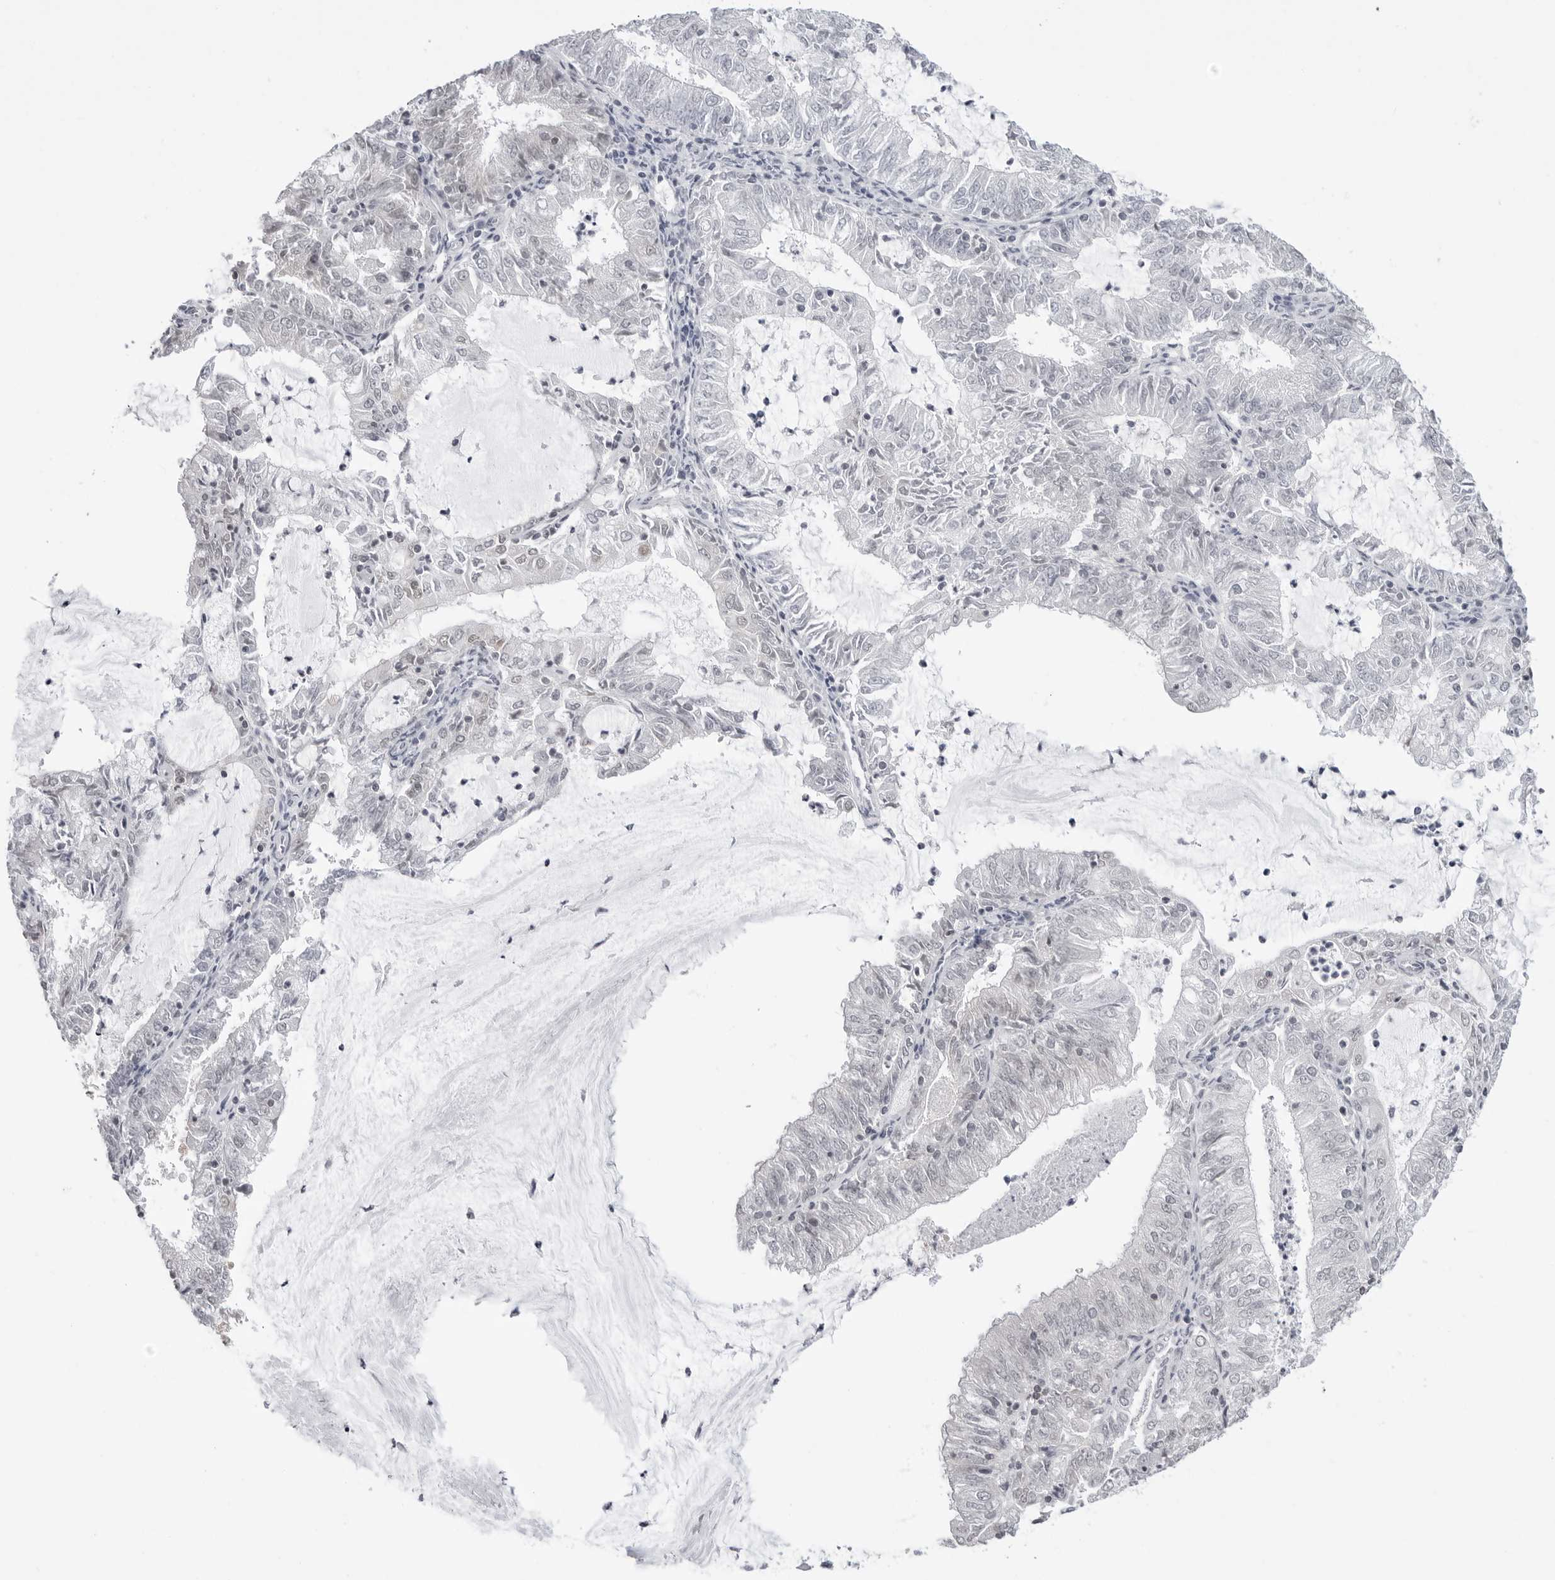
{"staining": {"intensity": "negative", "quantity": "none", "location": "none"}, "tissue": "endometrial cancer", "cell_type": "Tumor cells", "image_type": "cancer", "snomed": [{"axis": "morphology", "description": "Adenocarcinoma, NOS"}, {"axis": "topography", "description": "Endometrium"}], "caption": "The micrograph shows no staining of tumor cells in endometrial cancer.", "gene": "YWHAG", "patient": {"sex": "female", "age": 57}}